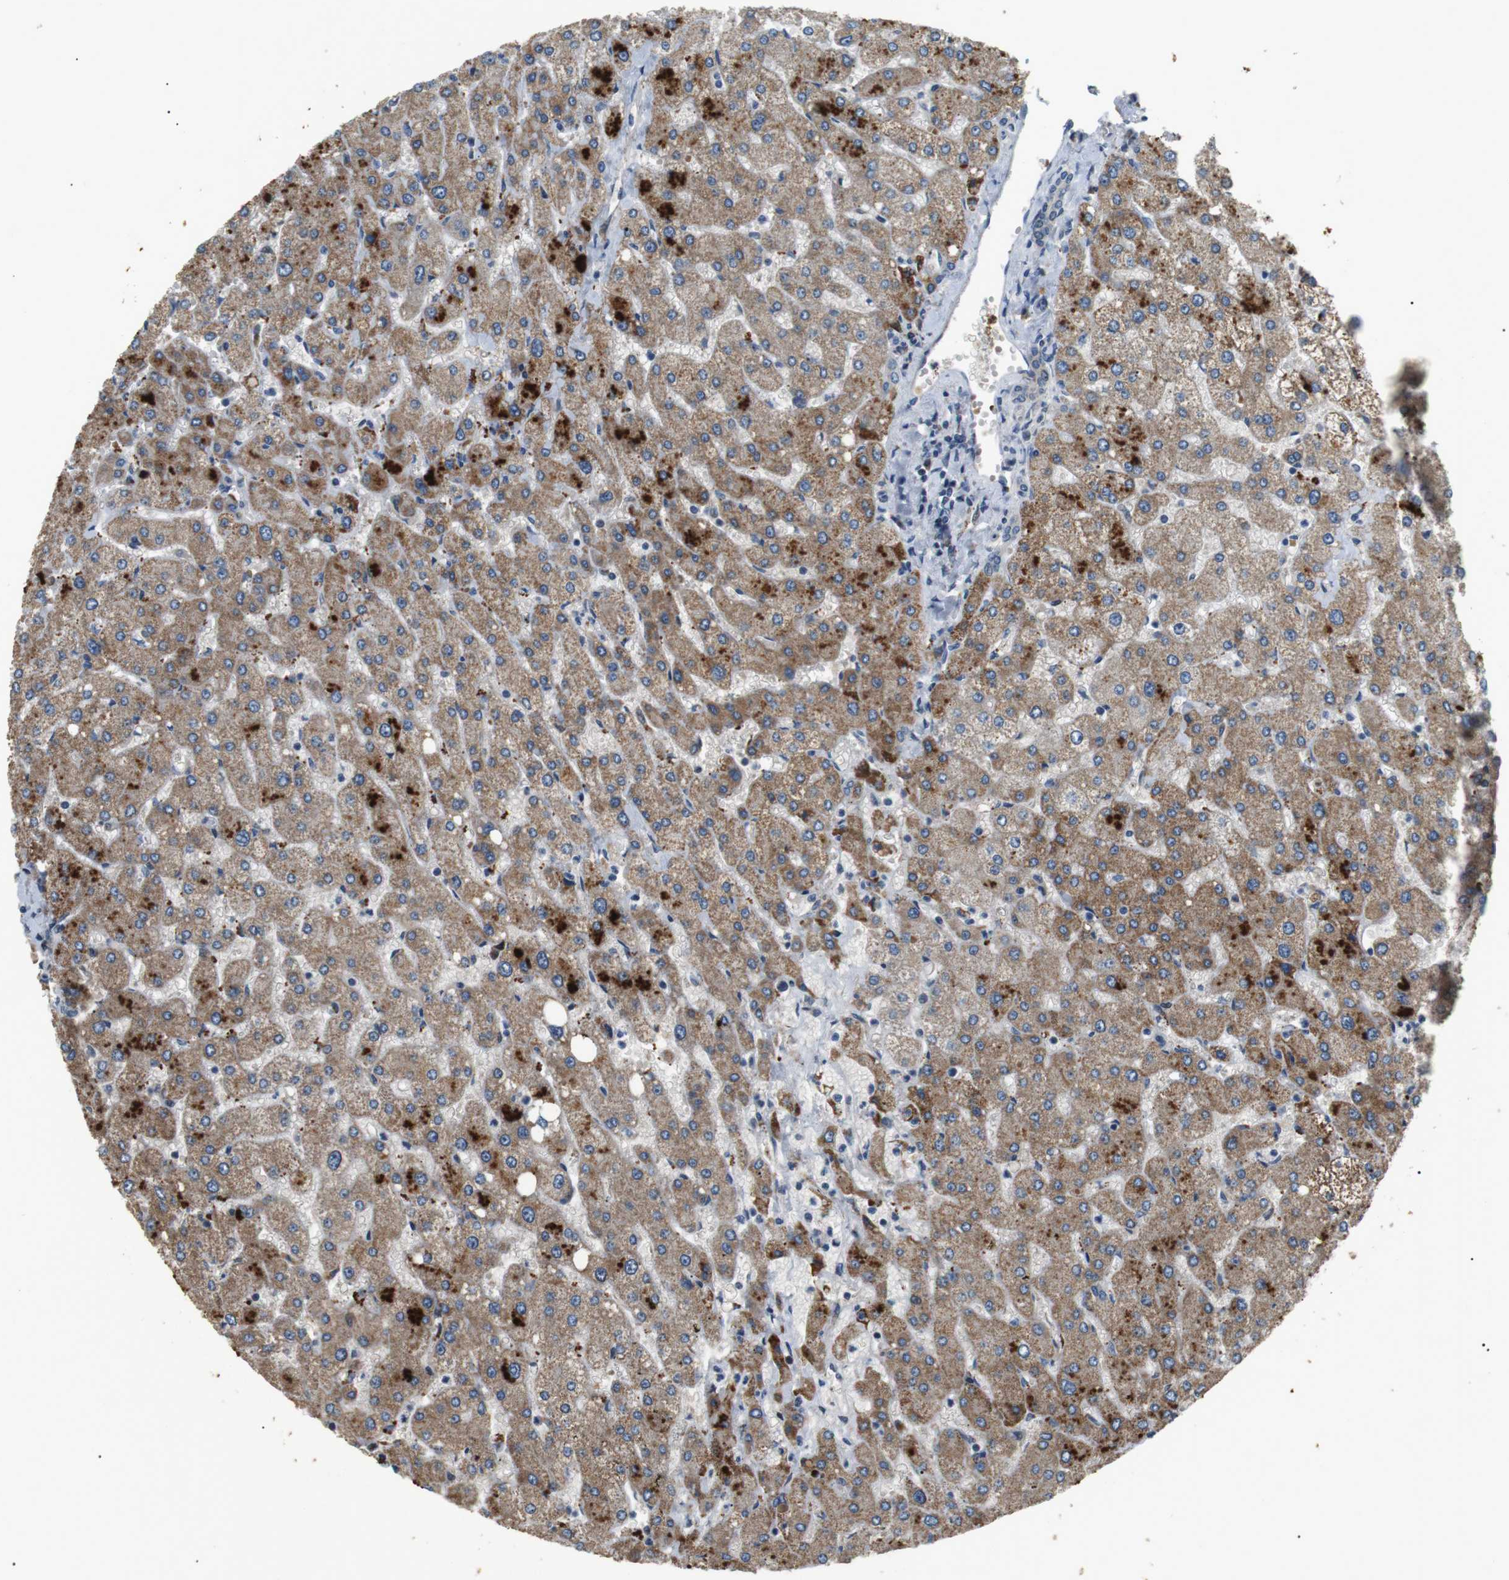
{"staining": {"intensity": "negative", "quantity": "none", "location": "none"}, "tissue": "liver", "cell_type": "Cholangiocytes", "image_type": "normal", "snomed": [{"axis": "morphology", "description": "Normal tissue, NOS"}, {"axis": "topography", "description": "Liver"}], "caption": "A photomicrograph of liver stained for a protein demonstrates no brown staining in cholangiocytes. Nuclei are stained in blue.", "gene": "HSPA13", "patient": {"sex": "male", "age": 55}}